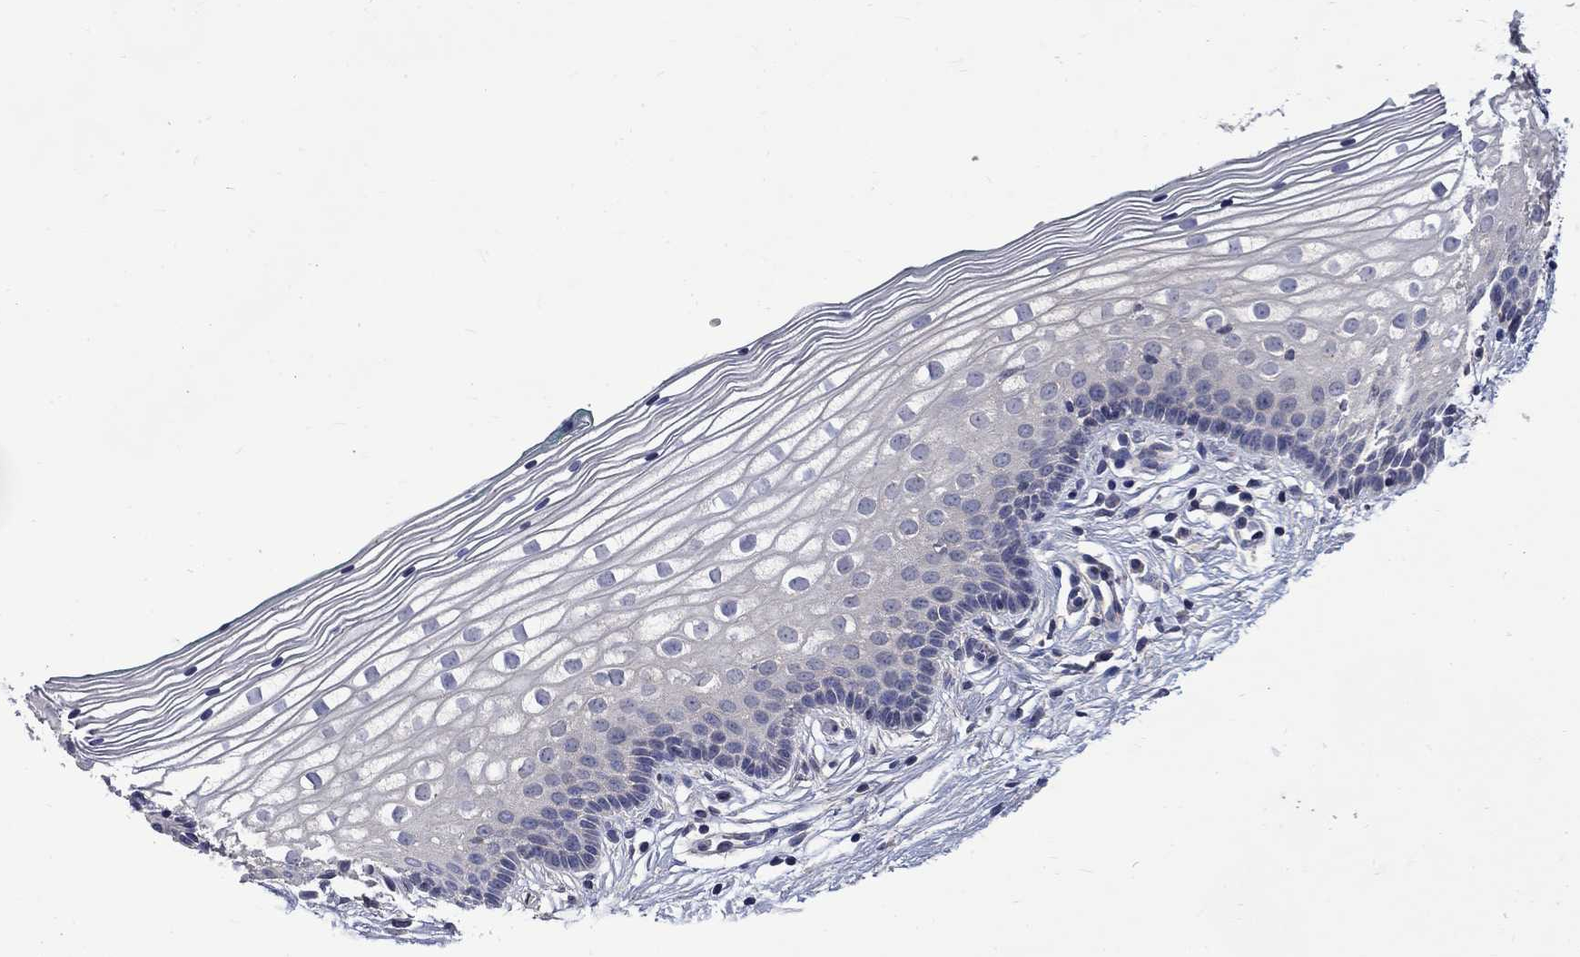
{"staining": {"intensity": "negative", "quantity": "none", "location": "none"}, "tissue": "vagina", "cell_type": "Squamous epithelial cells", "image_type": "normal", "snomed": [{"axis": "morphology", "description": "Normal tissue, NOS"}, {"axis": "topography", "description": "Vagina"}], "caption": "IHC image of normal vagina stained for a protein (brown), which displays no positivity in squamous epithelial cells.", "gene": "HSPA12A", "patient": {"sex": "female", "age": 36}}